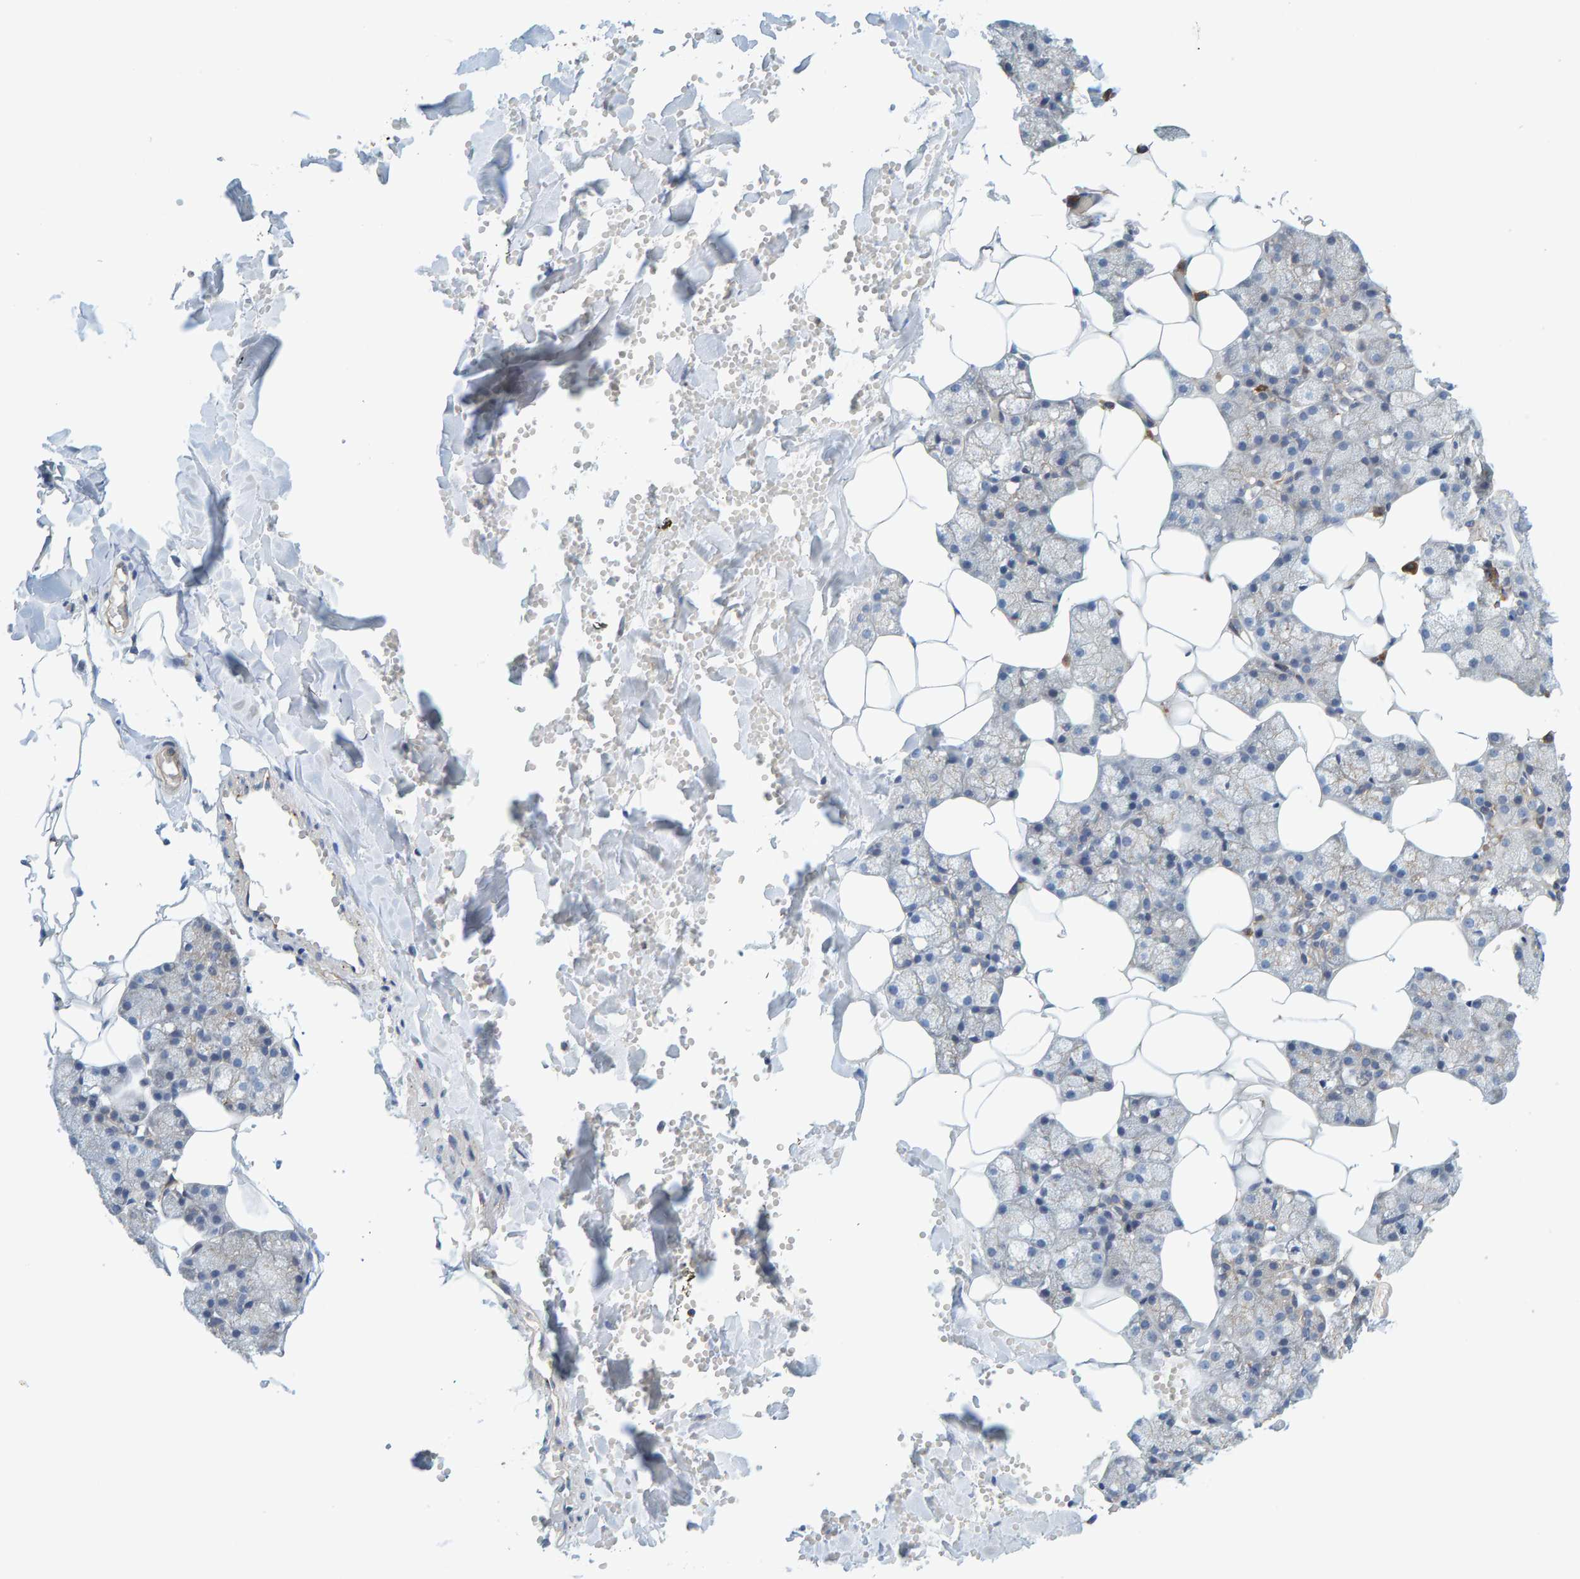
{"staining": {"intensity": "weak", "quantity": "<25%", "location": "cytoplasmic/membranous"}, "tissue": "salivary gland", "cell_type": "Glandular cells", "image_type": "normal", "snomed": [{"axis": "morphology", "description": "Normal tissue, NOS"}, {"axis": "topography", "description": "Salivary gland"}], "caption": "The micrograph displays no significant positivity in glandular cells of salivary gland. The staining was performed using DAB (3,3'-diaminobenzidine) to visualize the protein expression in brown, while the nuclei were stained in blue with hematoxylin (Magnification: 20x).", "gene": "PRKD2", "patient": {"sex": "male", "age": 62}}